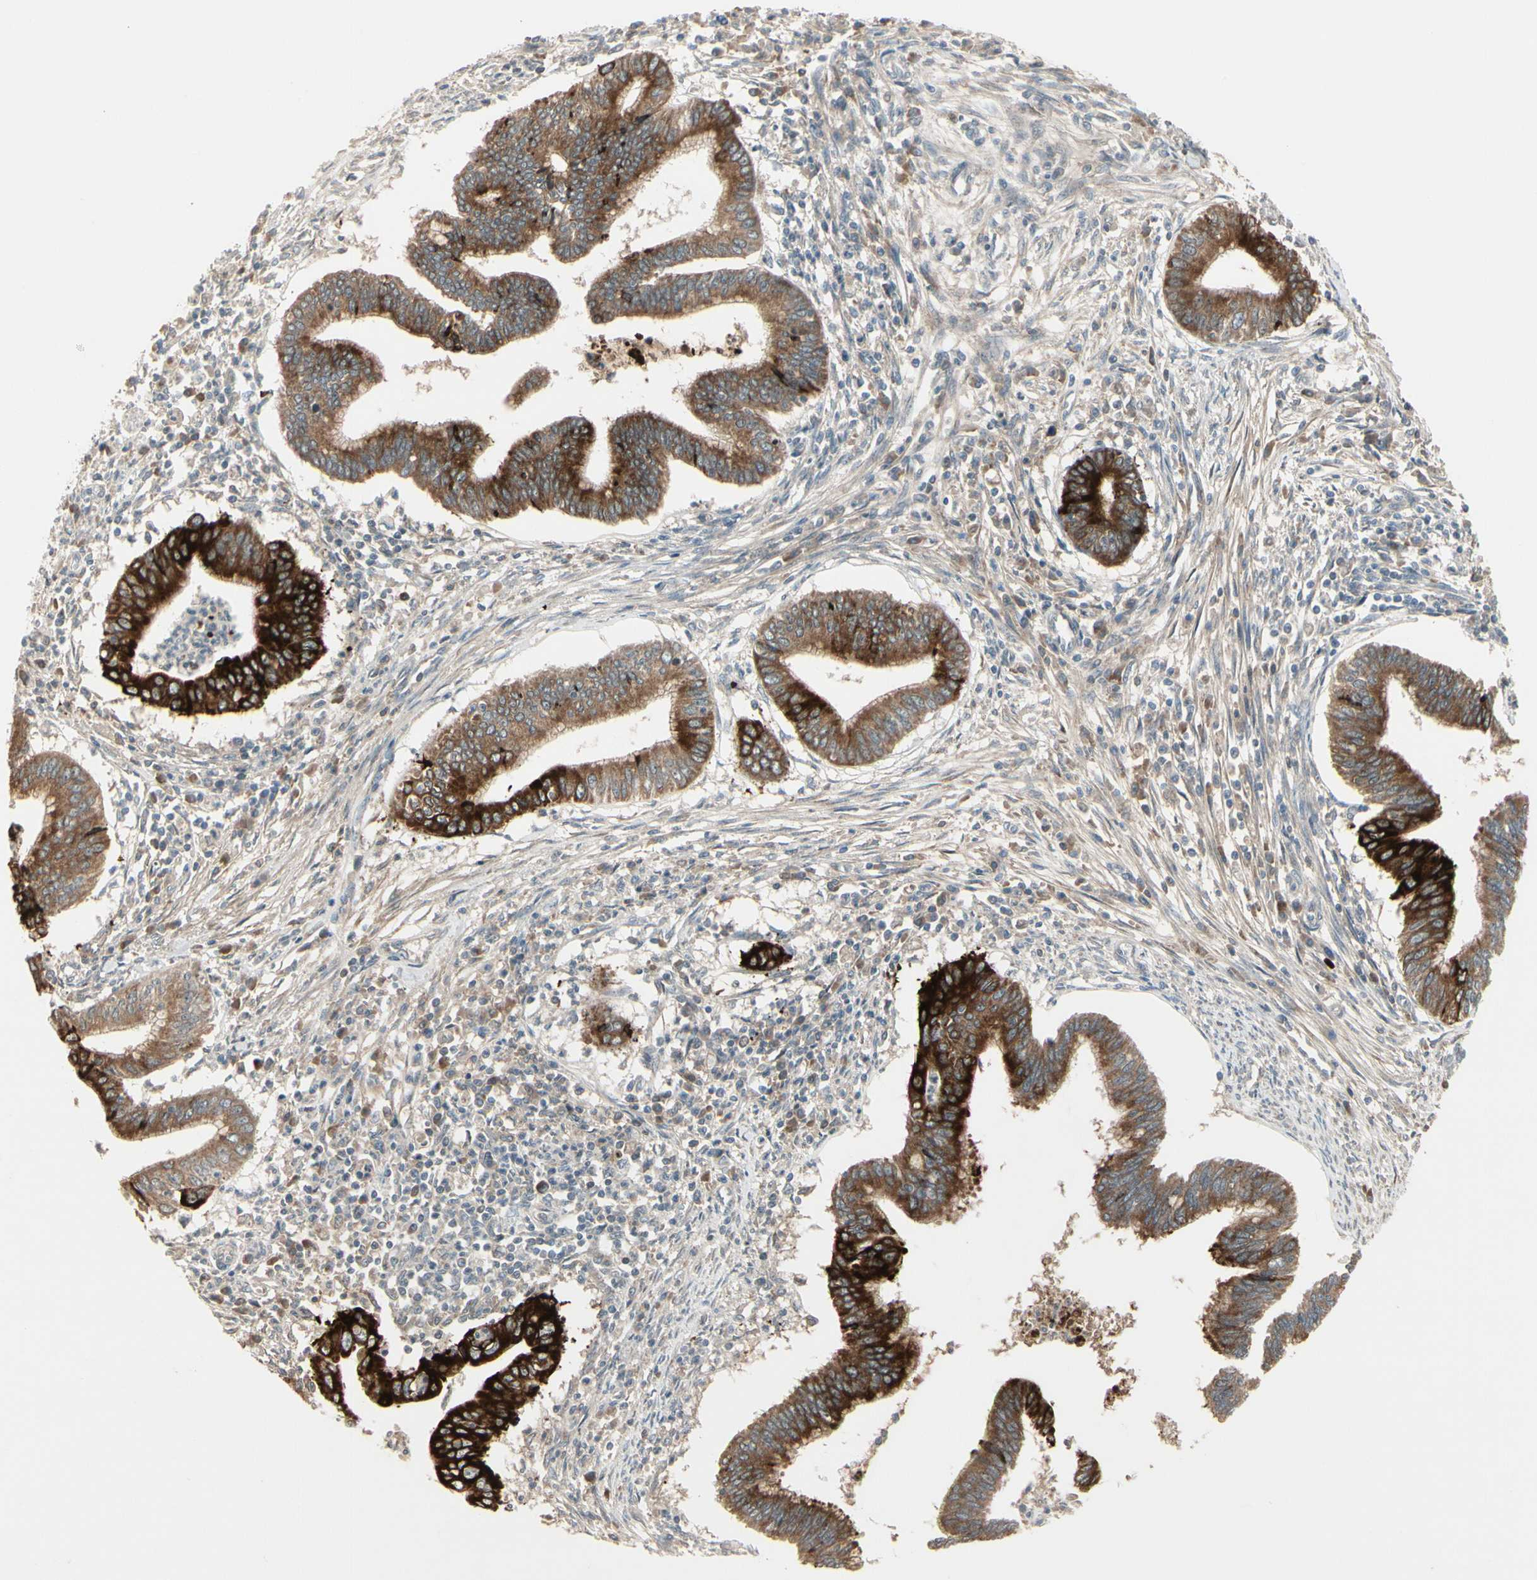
{"staining": {"intensity": "strong", "quantity": ">75%", "location": "cytoplasmic/membranous"}, "tissue": "cervical cancer", "cell_type": "Tumor cells", "image_type": "cancer", "snomed": [{"axis": "morphology", "description": "Adenocarcinoma, NOS"}, {"axis": "topography", "description": "Cervix"}], "caption": "Immunohistochemistry histopathology image of human adenocarcinoma (cervical) stained for a protein (brown), which shows high levels of strong cytoplasmic/membranous staining in about >75% of tumor cells.", "gene": "FHDC1", "patient": {"sex": "female", "age": 36}}